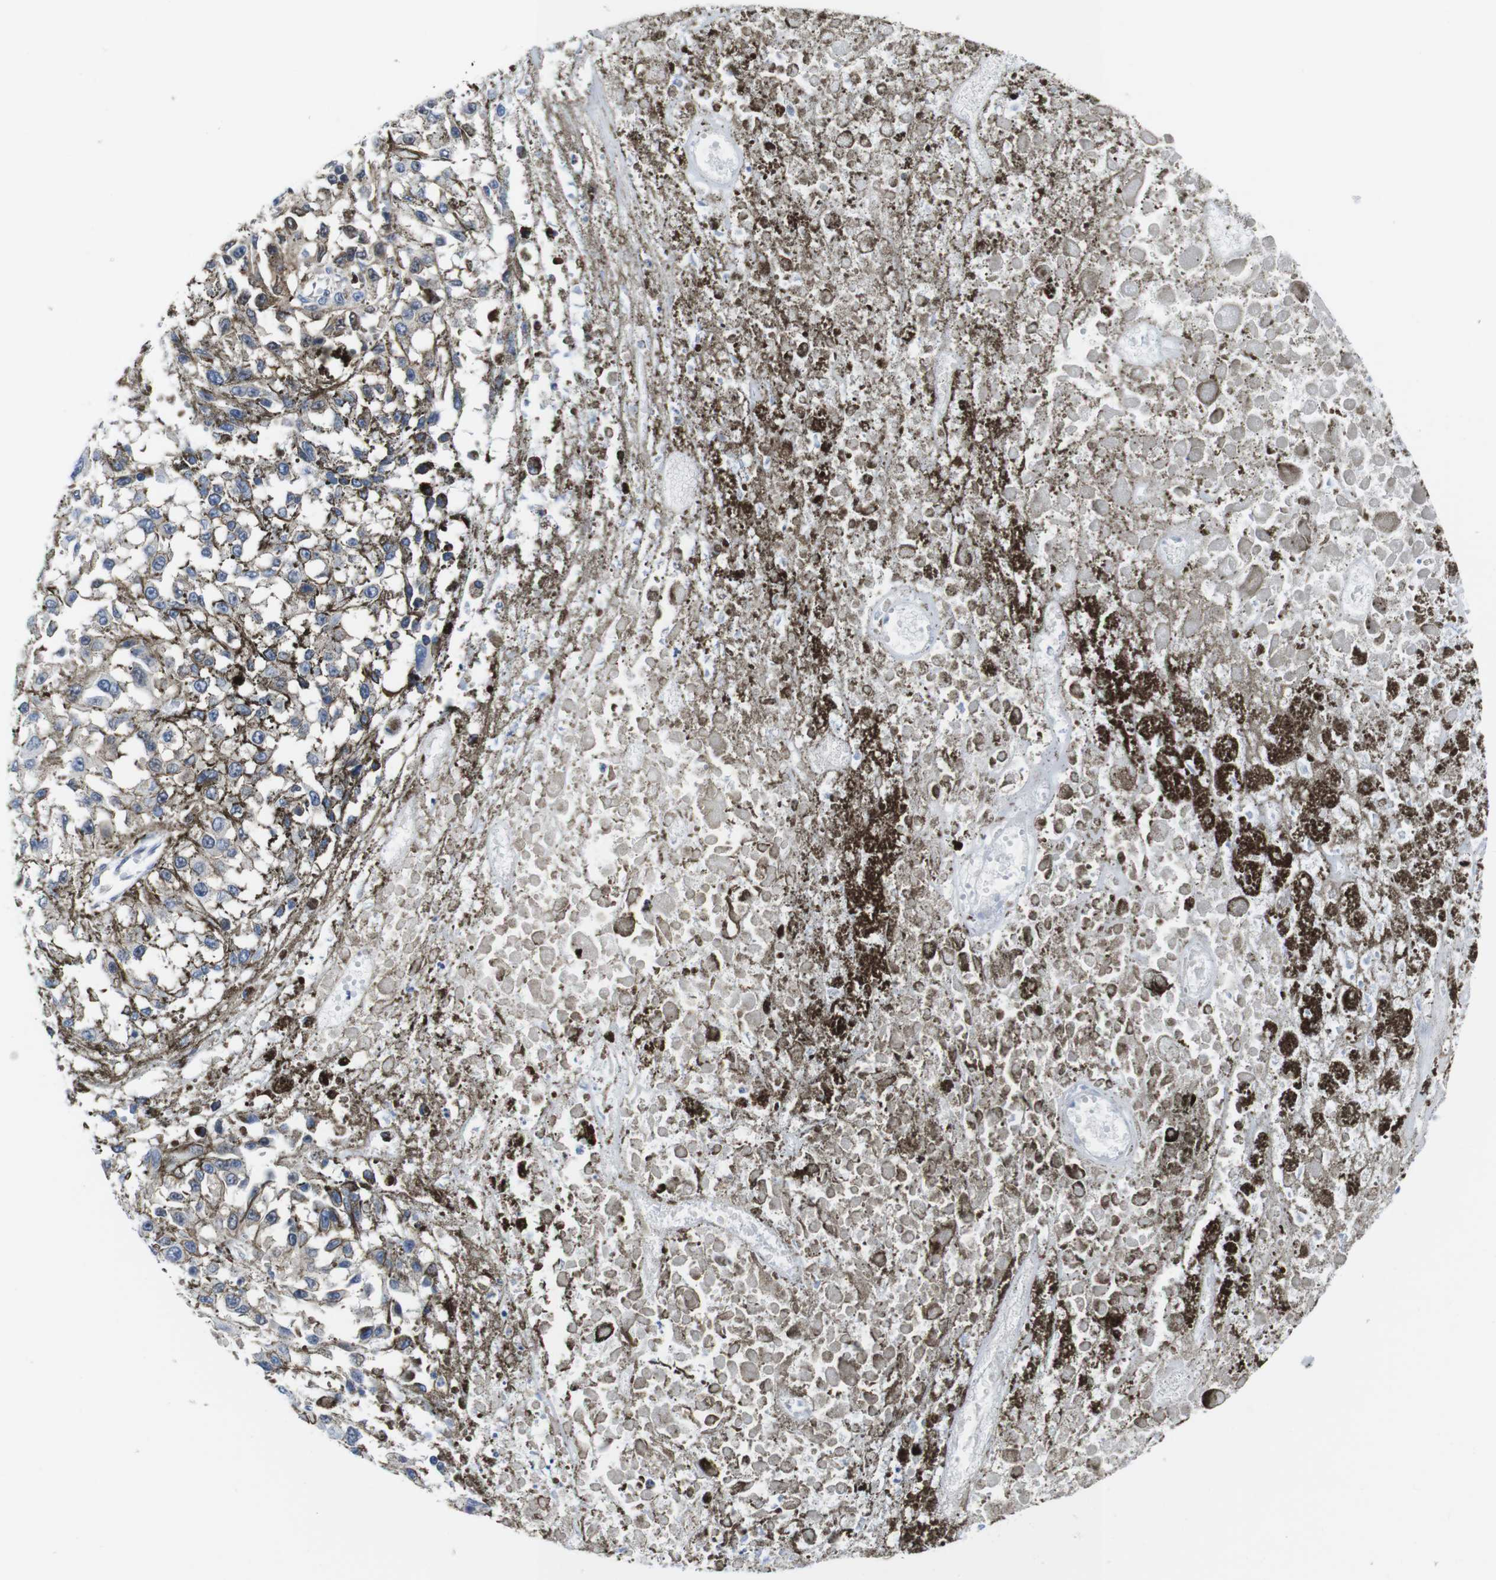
{"staining": {"intensity": "moderate", "quantity": ">75%", "location": "cytoplasmic/membranous"}, "tissue": "melanoma", "cell_type": "Tumor cells", "image_type": "cancer", "snomed": [{"axis": "morphology", "description": "Malignant melanoma, Metastatic site"}, {"axis": "topography", "description": "Lymph node"}], "caption": "Malignant melanoma (metastatic site) stained with DAB immunohistochemistry displays medium levels of moderate cytoplasmic/membranous positivity in about >75% of tumor cells.", "gene": "EIF4A1", "patient": {"sex": "male", "age": 59}}